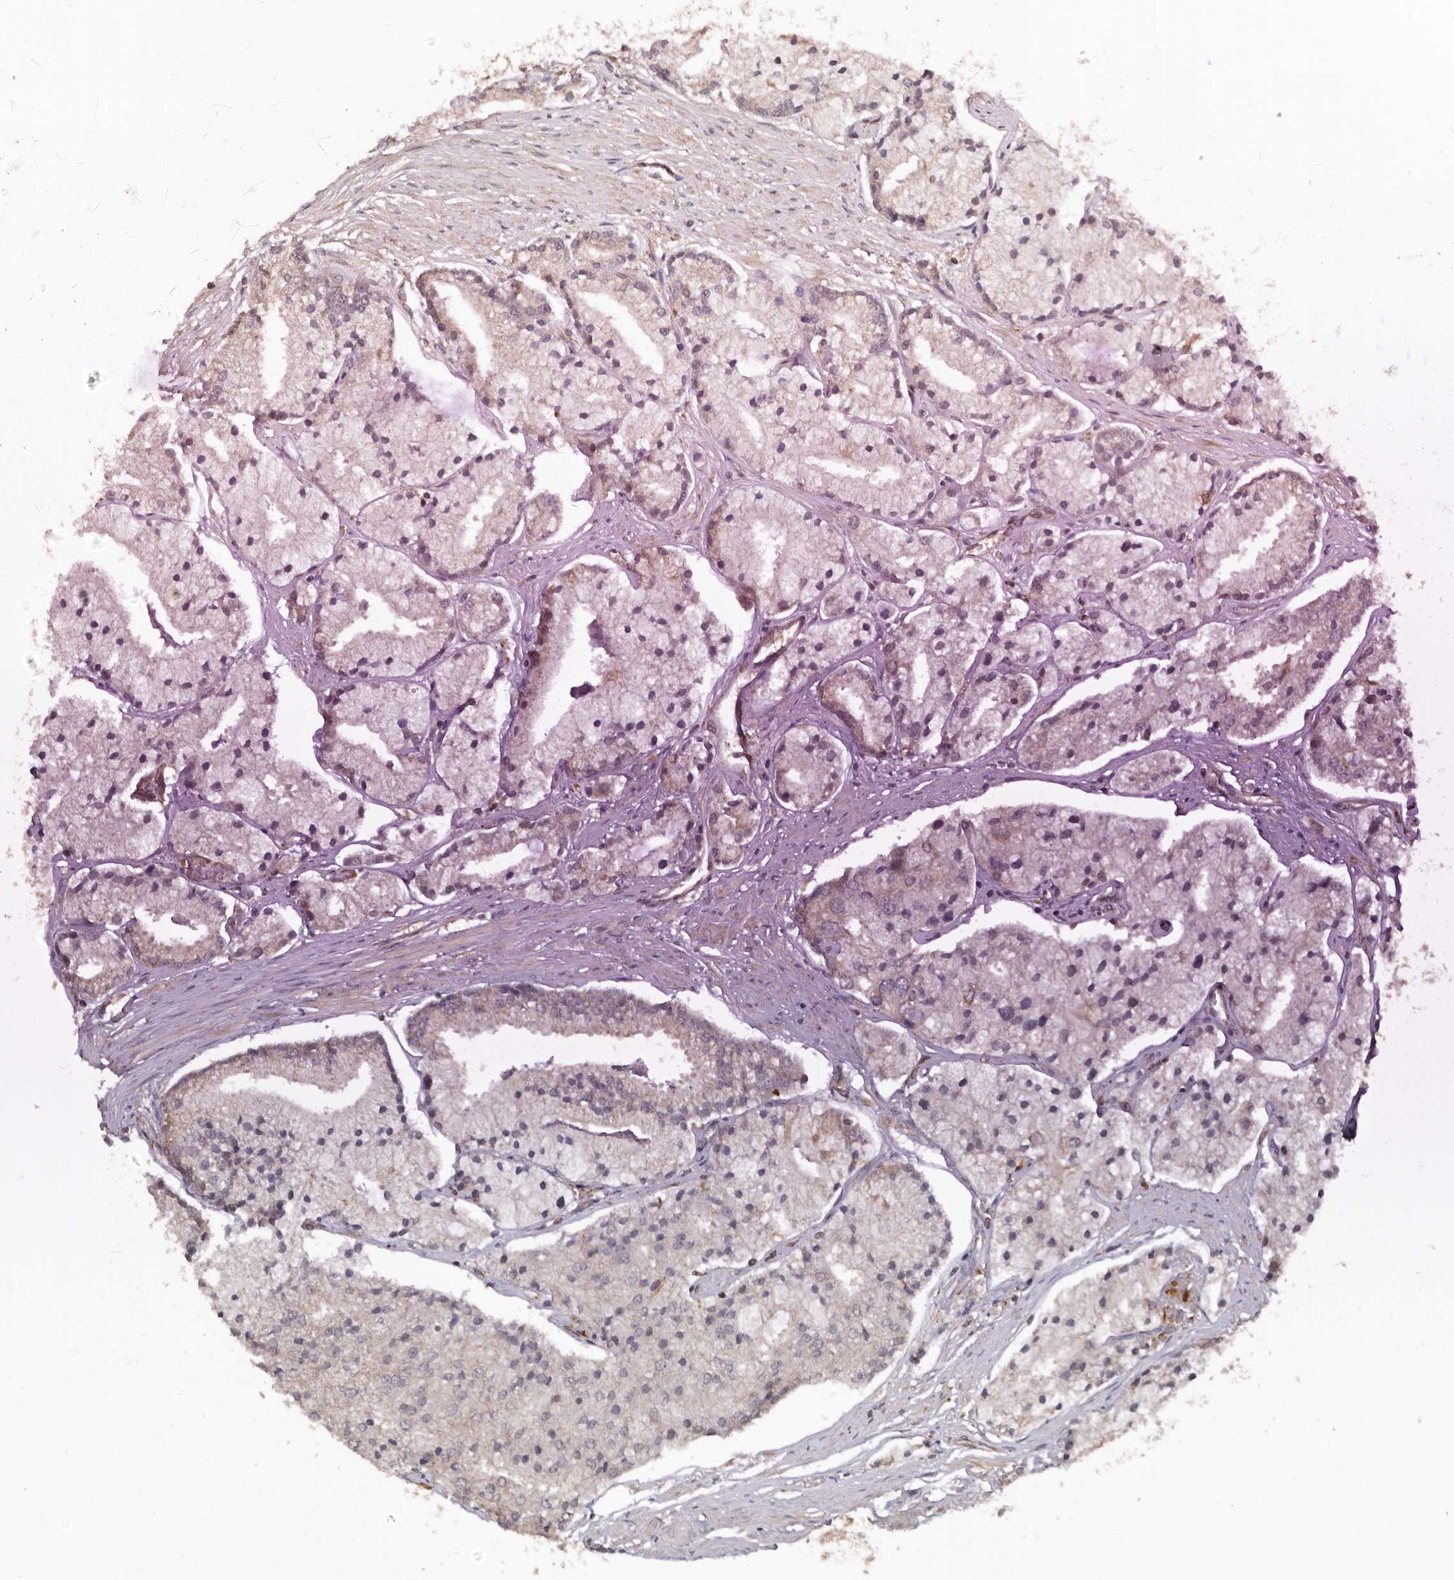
{"staining": {"intensity": "weak", "quantity": "25%-75%", "location": "cytoplasmic/membranous"}, "tissue": "prostate cancer", "cell_type": "Tumor cells", "image_type": "cancer", "snomed": [{"axis": "morphology", "description": "Adenocarcinoma, High grade"}, {"axis": "topography", "description": "Prostate"}], "caption": "Human prostate cancer (high-grade adenocarcinoma) stained with a brown dye displays weak cytoplasmic/membranous positive positivity in approximately 25%-75% of tumor cells.", "gene": "RSPO2", "patient": {"sex": "male", "age": 50}}